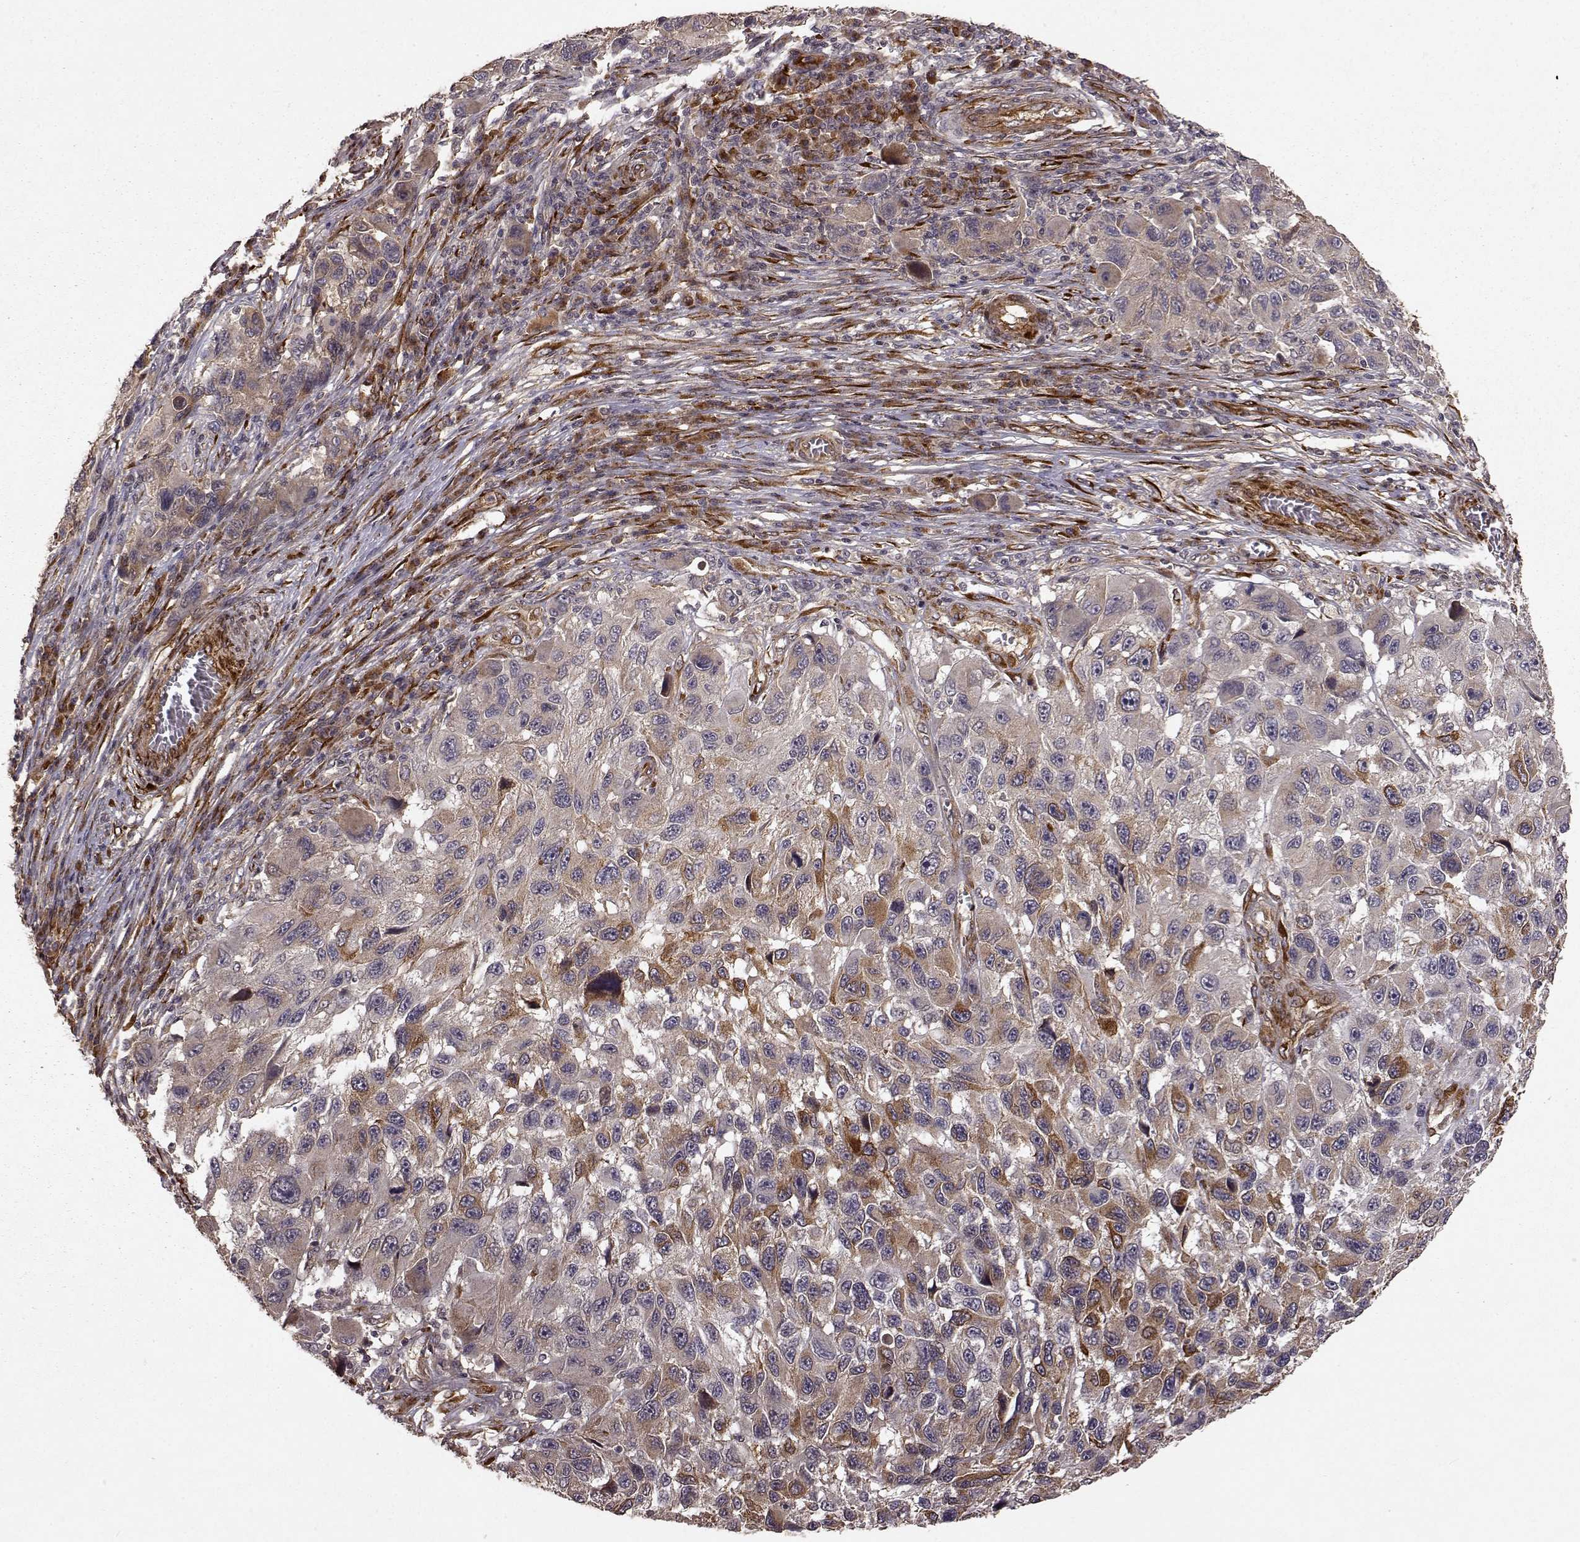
{"staining": {"intensity": "moderate", "quantity": "<25%", "location": "cytoplasmic/membranous"}, "tissue": "melanoma", "cell_type": "Tumor cells", "image_type": "cancer", "snomed": [{"axis": "morphology", "description": "Malignant melanoma, NOS"}, {"axis": "topography", "description": "Skin"}], "caption": "Immunohistochemistry histopathology image of neoplastic tissue: human melanoma stained using IHC demonstrates low levels of moderate protein expression localized specifically in the cytoplasmic/membranous of tumor cells, appearing as a cytoplasmic/membranous brown color.", "gene": "FSTL1", "patient": {"sex": "male", "age": 53}}